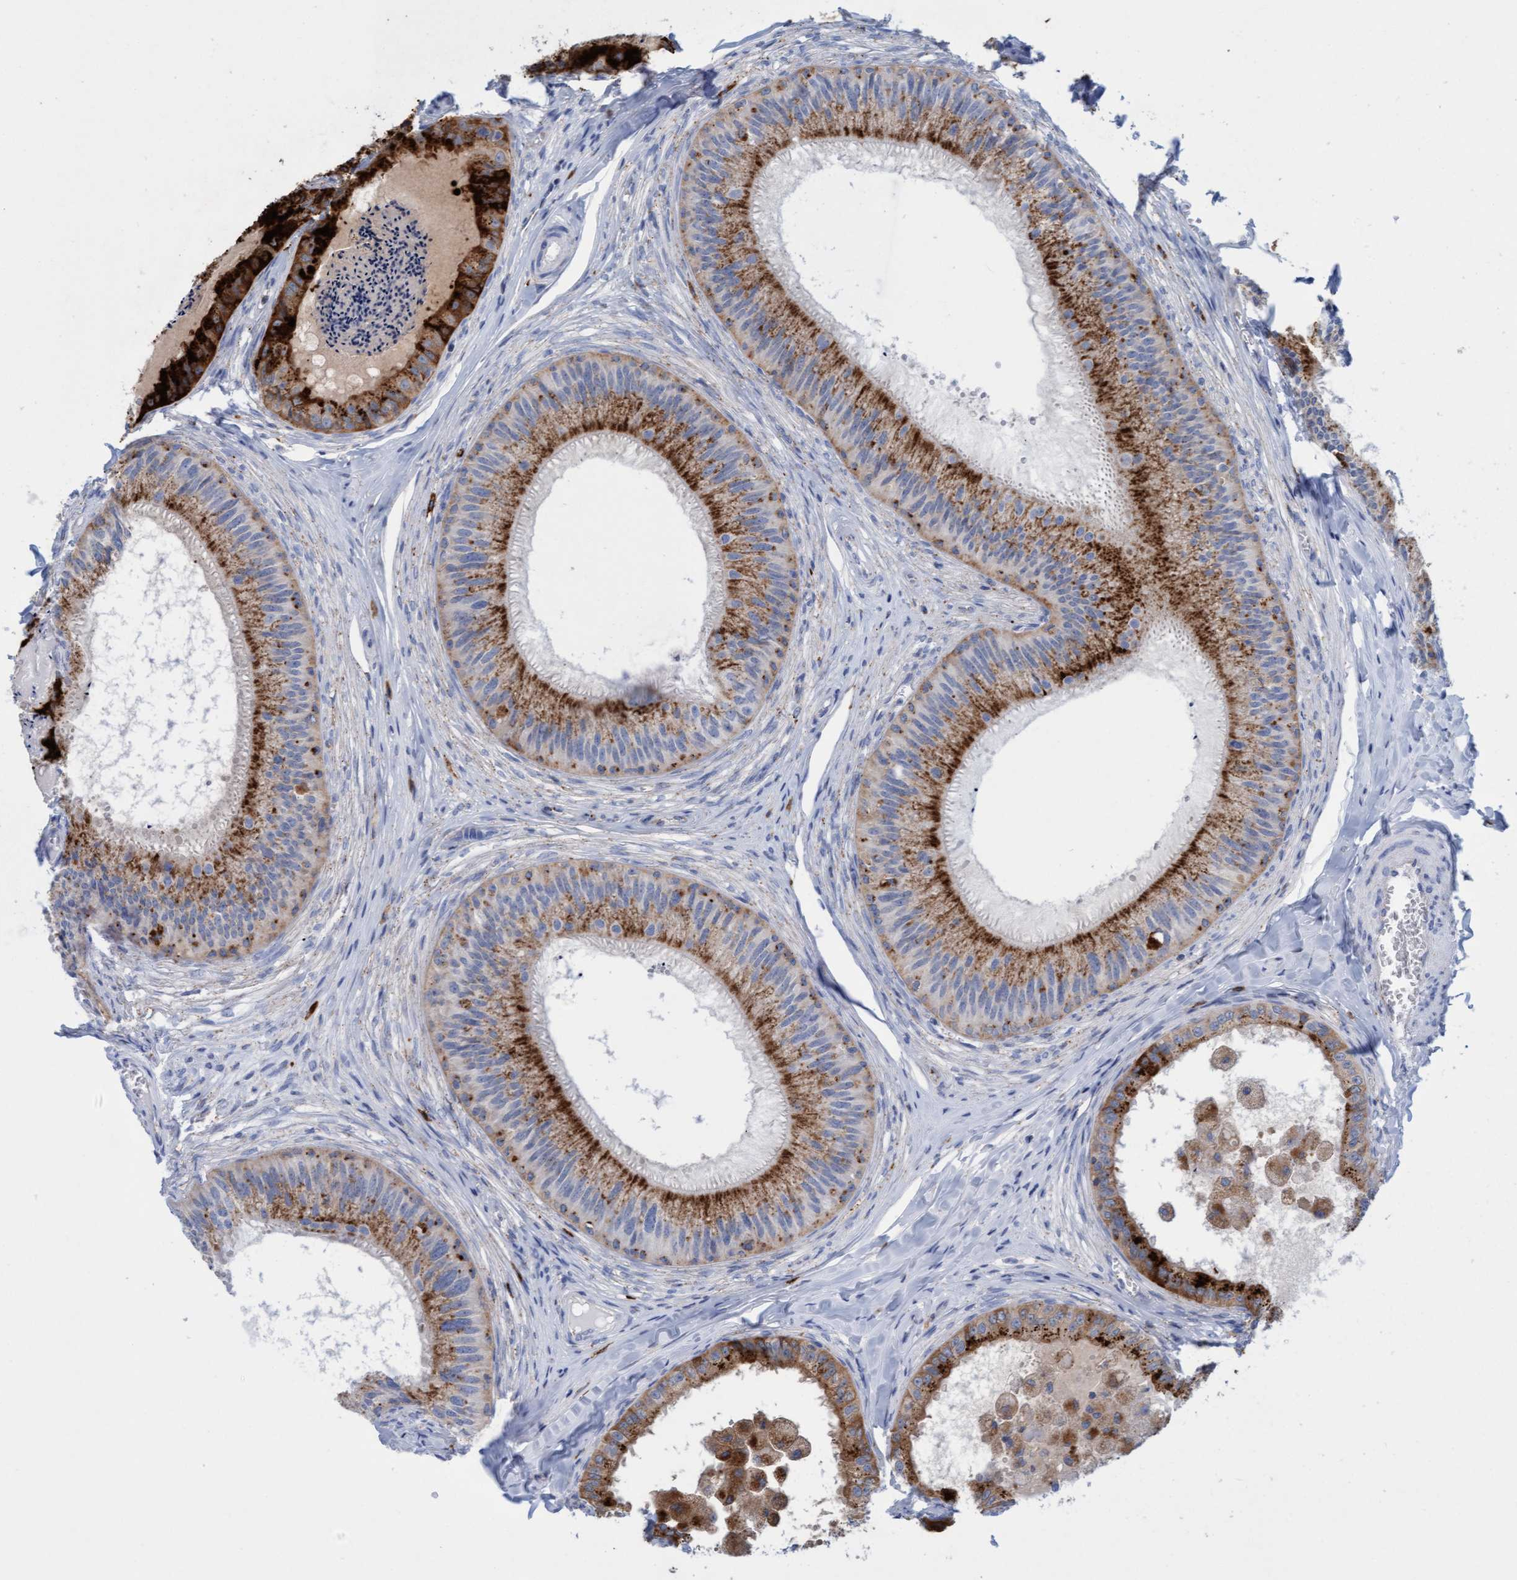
{"staining": {"intensity": "strong", "quantity": ">75%", "location": "cytoplasmic/membranous"}, "tissue": "epididymis", "cell_type": "Glandular cells", "image_type": "normal", "snomed": [{"axis": "morphology", "description": "Normal tissue, NOS"}, {"axis": "topography", "description": "Epididymis"}], "caption": "About >75% of glandular cells in normal human epididymis demonstrate strong cytoplasmic/membranous protein staining as visualized by brown immunohistochemical staining.", "gene": "SGSH", "patient": {"sex": "male", "age": 31}}